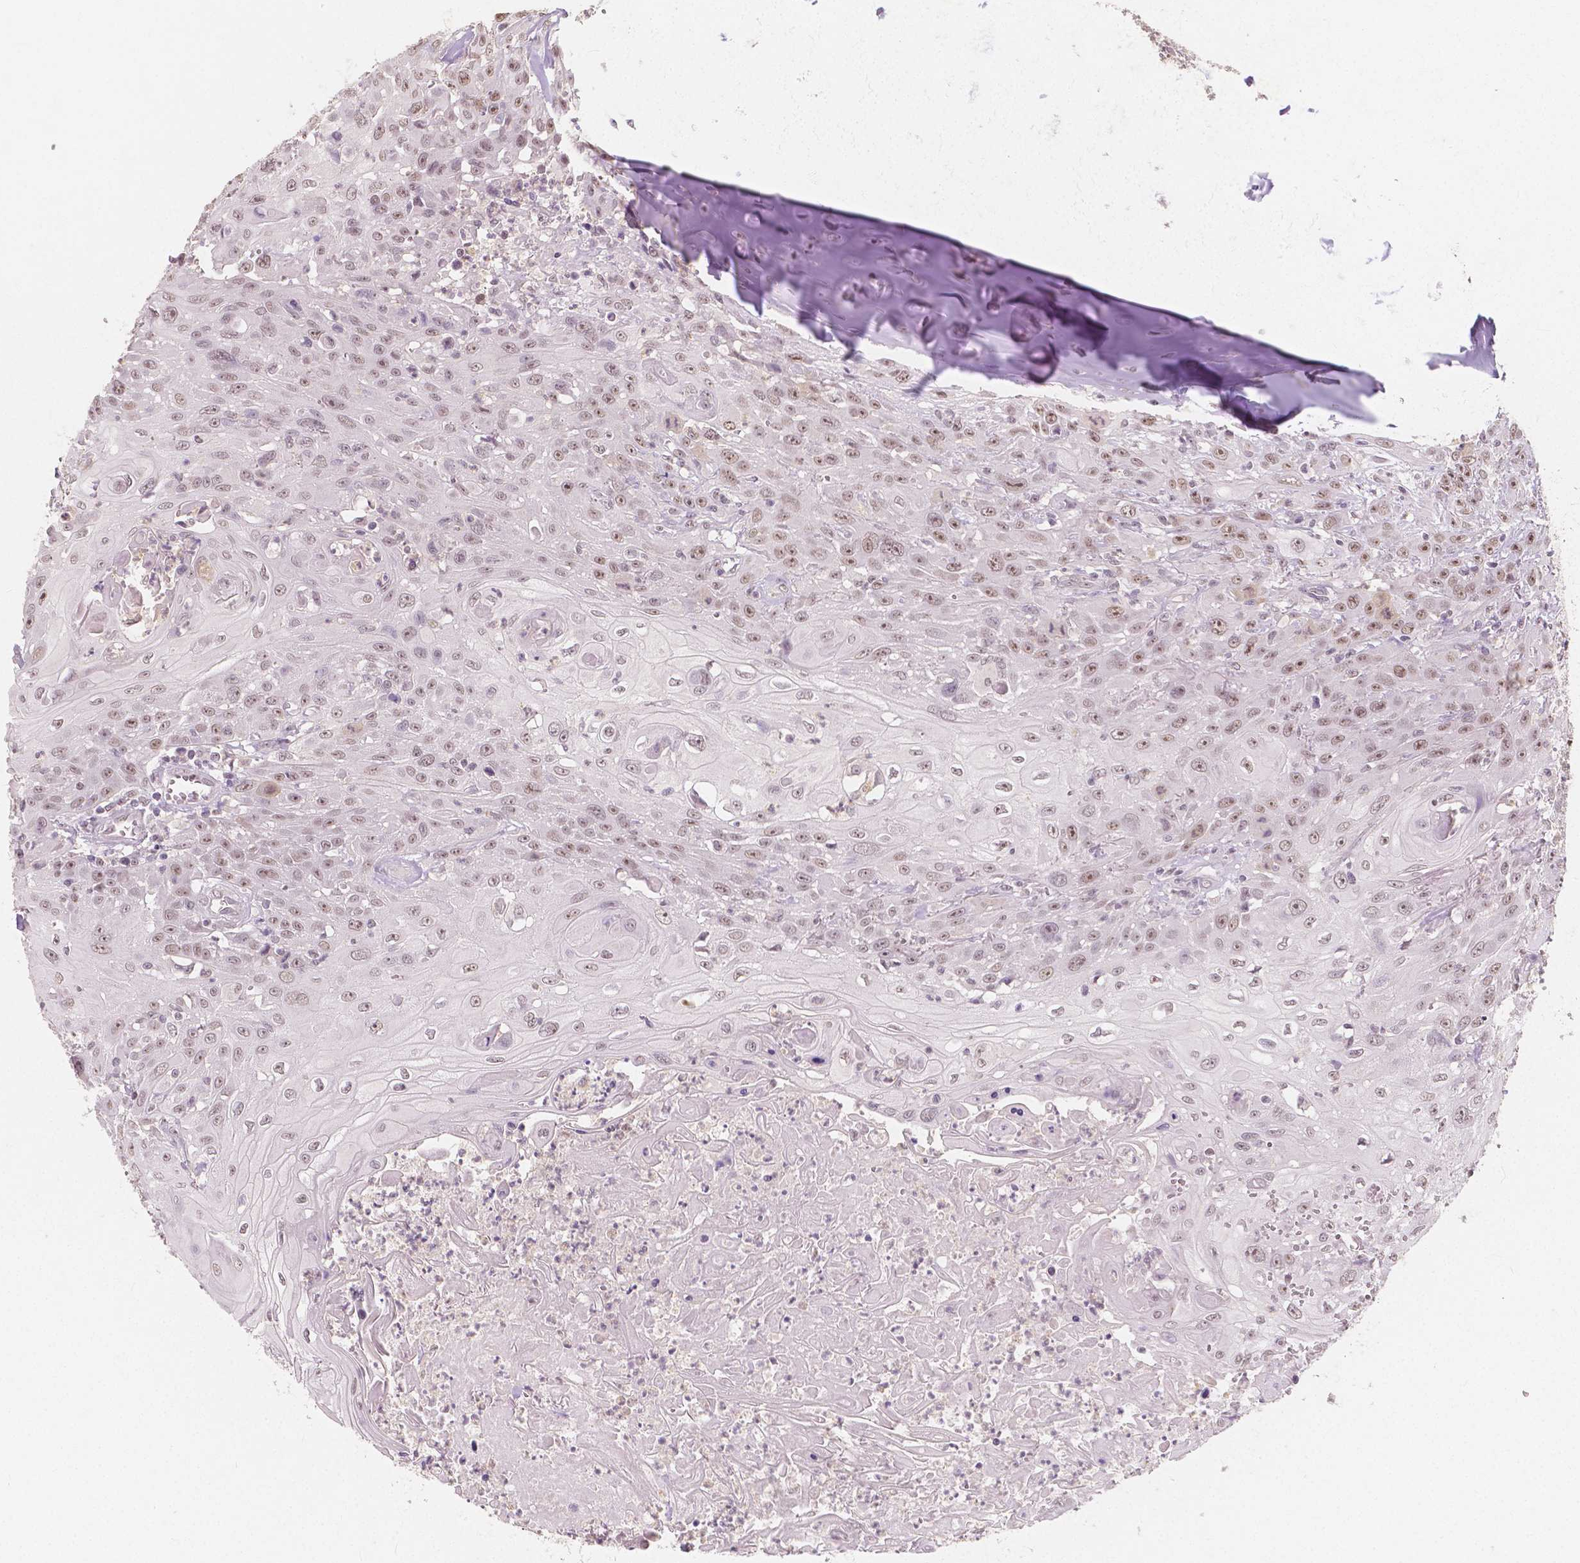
{"staining": {"intensity": "moderate", "quantity": ">75%", "location": "nuclear"}, "tissue": "head and neck cancer", "cell_type": "Tumor cells", "image_type": "cancer", "snomed": [{"axis": "morphology", "description": "Squamous cell carcinoma, NOS"}, {"axis": "topography", "description": "Skin"}, {"axis": "topography", "description": "Head-Neck"}], "caption": "Tumor cells reveal moderate nuclear staining in about >75% of cells in head and neck cancer (squamous cell carcinoma). (DAB (3,3'-diaminobenzidine) IHC with brightfield microscopy, high magnification).", "gene": "NOLC1", "patient": {"sex": "male", "age": 80}}